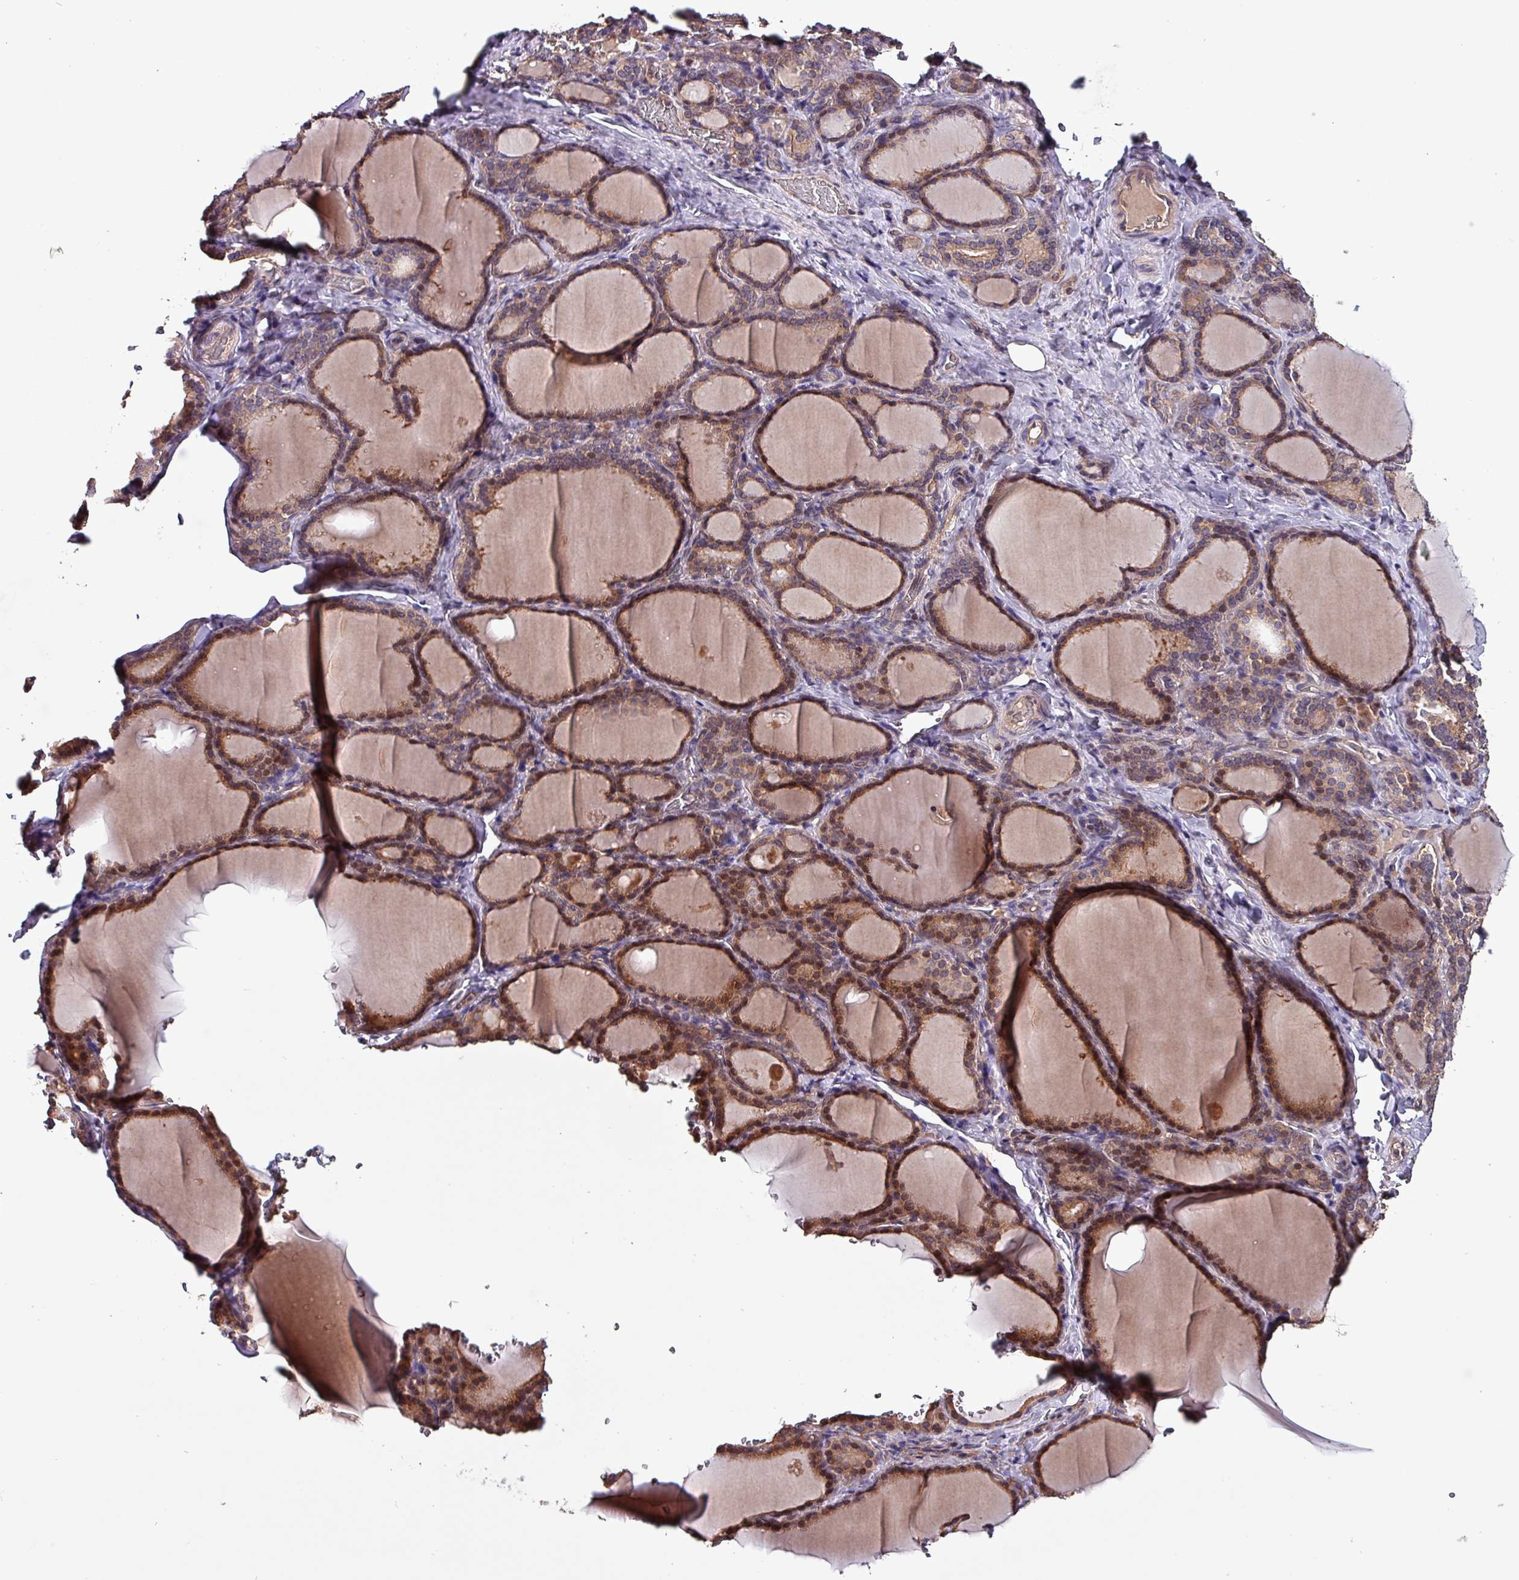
{"staining": {"intensity": "moderate", "quantity": ">75%", "location": "cytoplasmic/membranous"}, "tissue": "thyroid gland", "cell_type": "Glandular cells", "image_type": "normal", "snomed": [{"axis": "morphology", "description": "Normal tissue, NOS"}, {"axis": "topography", "description": "Thyroid gland"}], "caption": "A medium amount of moderate cytoplasmic/membranous positivity is appreciated in approximately >75% of glandular cells in normal thyroid gland. The staining is performed using DAB brown chromogen to label protein expression. The nuclei are counter-stained blue using hematoxylin.", "gene": "PAFAH1B2", "patient": {"sex": "female", "age": 31}}